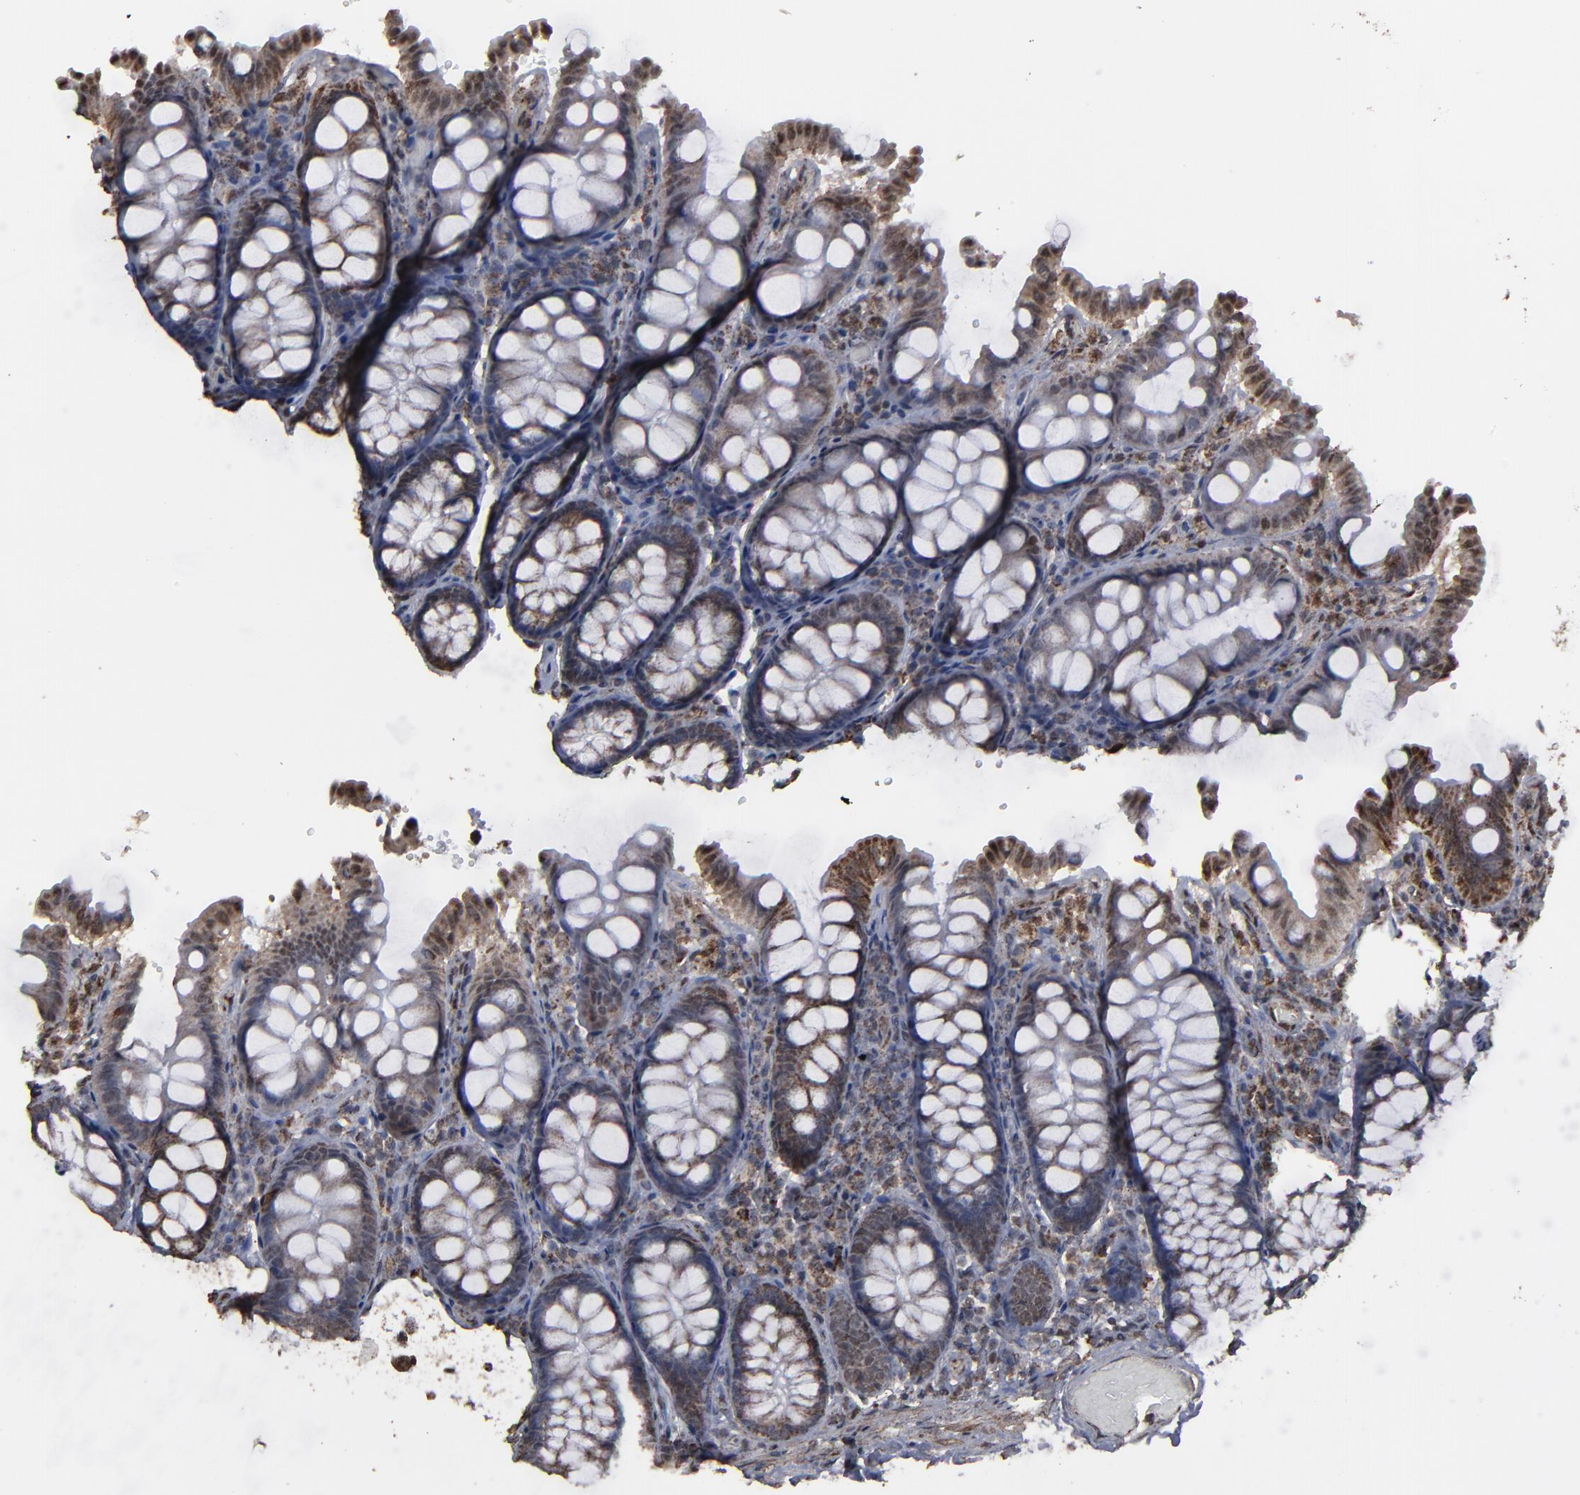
{"staining": {"intensity": "moderate", "quantity": ">75%", "location": "cytoplasmic/membranous"}, "tissue": "colon", "cell_type": "Endothelial cells", "image_type": "normal", "snomed": [{"axis": "morphology", "description": "Normal tissue, NOS"}, {"axis": "topography", "description": "Colon"}], "caption": "Colon was stained to show a protein in brown. There is medium levels of moderate cytoplasmic/membranous expression in approximately >75% of endothelial cells.", "gene": "BNIP3", "patient": {"sex": "female", "age": 61}}